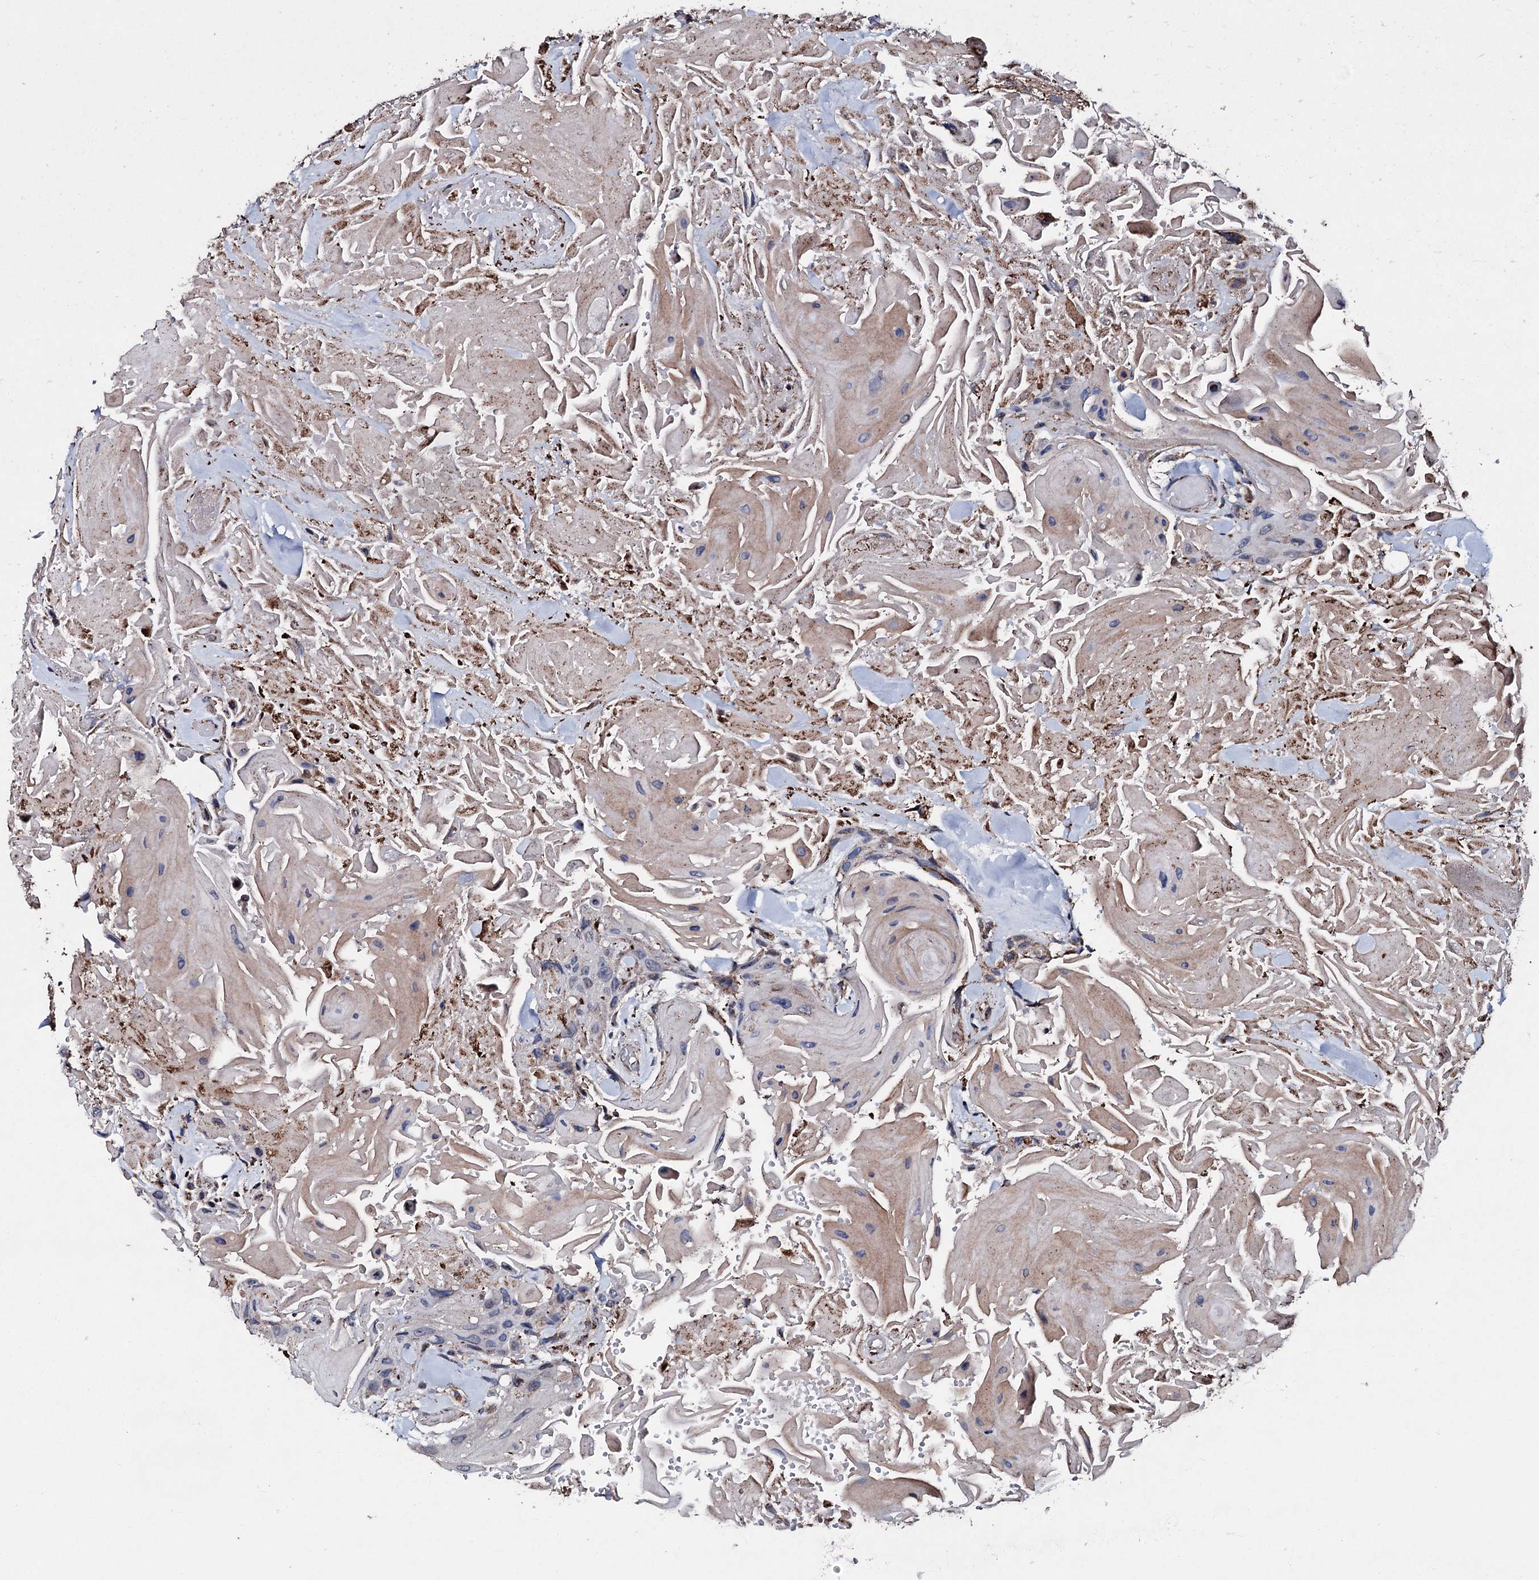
{"staining": {"intensity": "weak", "quantity": "25%-75%", "location": "cytoplasmic/membranous"}, "tissue": "head and neck cancer", "cell_type": "Tumor cells", "image_type": "cancer", "snomed": [{"axis": "morphology", "description": "Squamous cell carcinoma, NOS"}, {"axis": "topography", "description": "Head-Neck"}], "caption": "Immunohistochemistry histopathology image of neoplastic tissue: human squamous cell carcinoma (head and neck) stained using immunohistochemistry displays low levels of weak protein expression localized specifically in the cytoplasmic/membranous of tumor cells, appearing as a cytoplasmic/membranous brown color.", "gene": "DYNC2I2", "patient": {"sex": "male", "age": 81}}